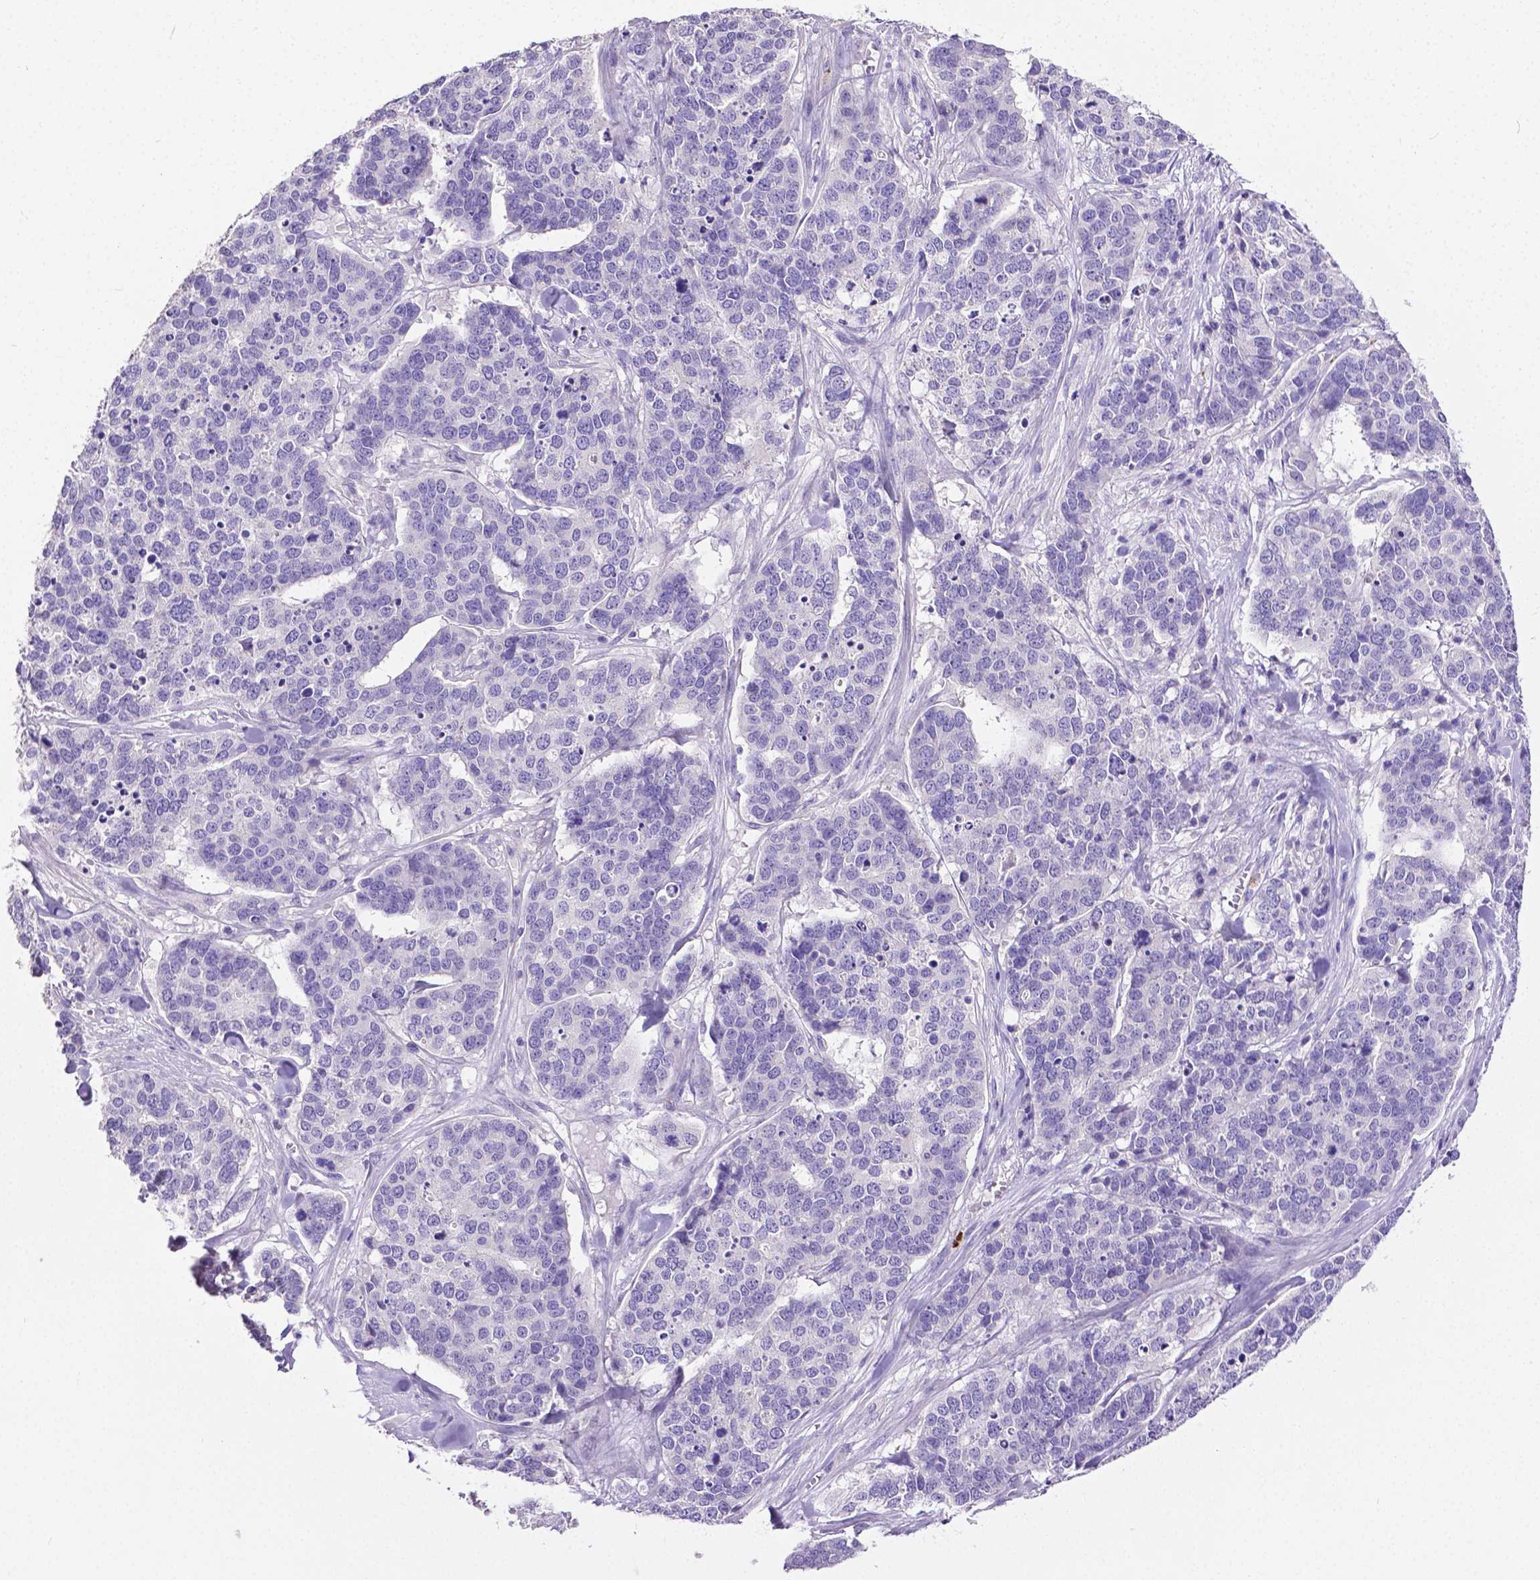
{"staining": {"intensity": "negative", "quantity": "none", "location": "none"}, "tissue": "ovarian cancer", "cell_type": "Tumor cells", "image_type": "cancer", "snomed": [{"axis": "morphology", "description": "Carcinoma, endometroid"}, {"axis": "topography", "description": "Ovary"}], "caption": "A high-resolution photomicrograph shows IHC staining of ovarian cancer, which demonstrates no significant staining in tumor cells. (DAB (3,3'-diaminobenzidine) IHC, high magnification).", "gene": "MMP9", "patient": {"sex": "female", "age": 65}}